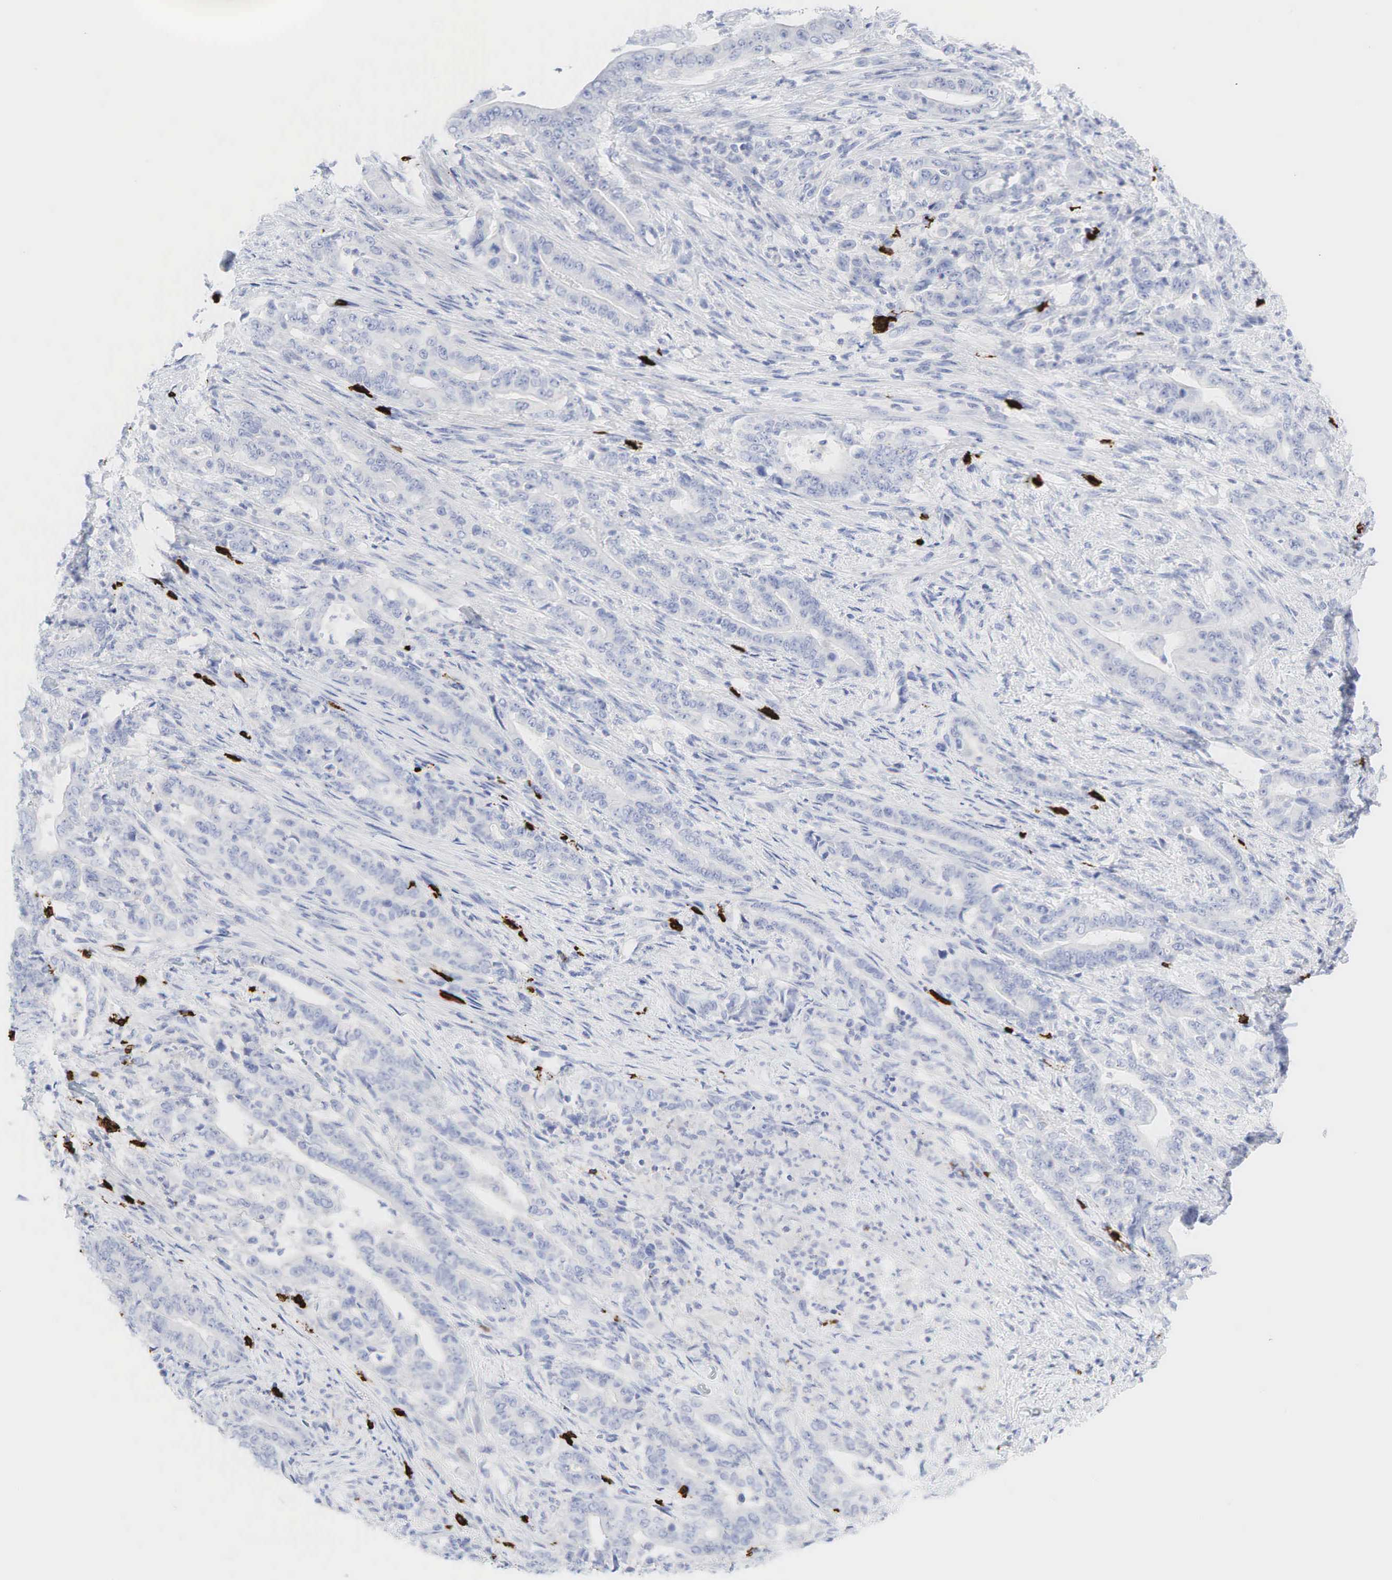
{"staining": {"intensity": "negative", "quantity": "none", "location": "none"}, "tissue": "stomach cancer", "cell_type": "Tumor cells", "image_type": "cancer", "snomed": [{"axis": "morphology", "description": "Adenocarcinoma, NOS"}, {"axis": "topography", "description": "Stomach"}], "caption": "The IHC image has no significant positivity in tumor cells of adenocarcinoma (stomach) tissue.", "gene": "CD8A", "patient": {"sex": "female", "age": 76}}